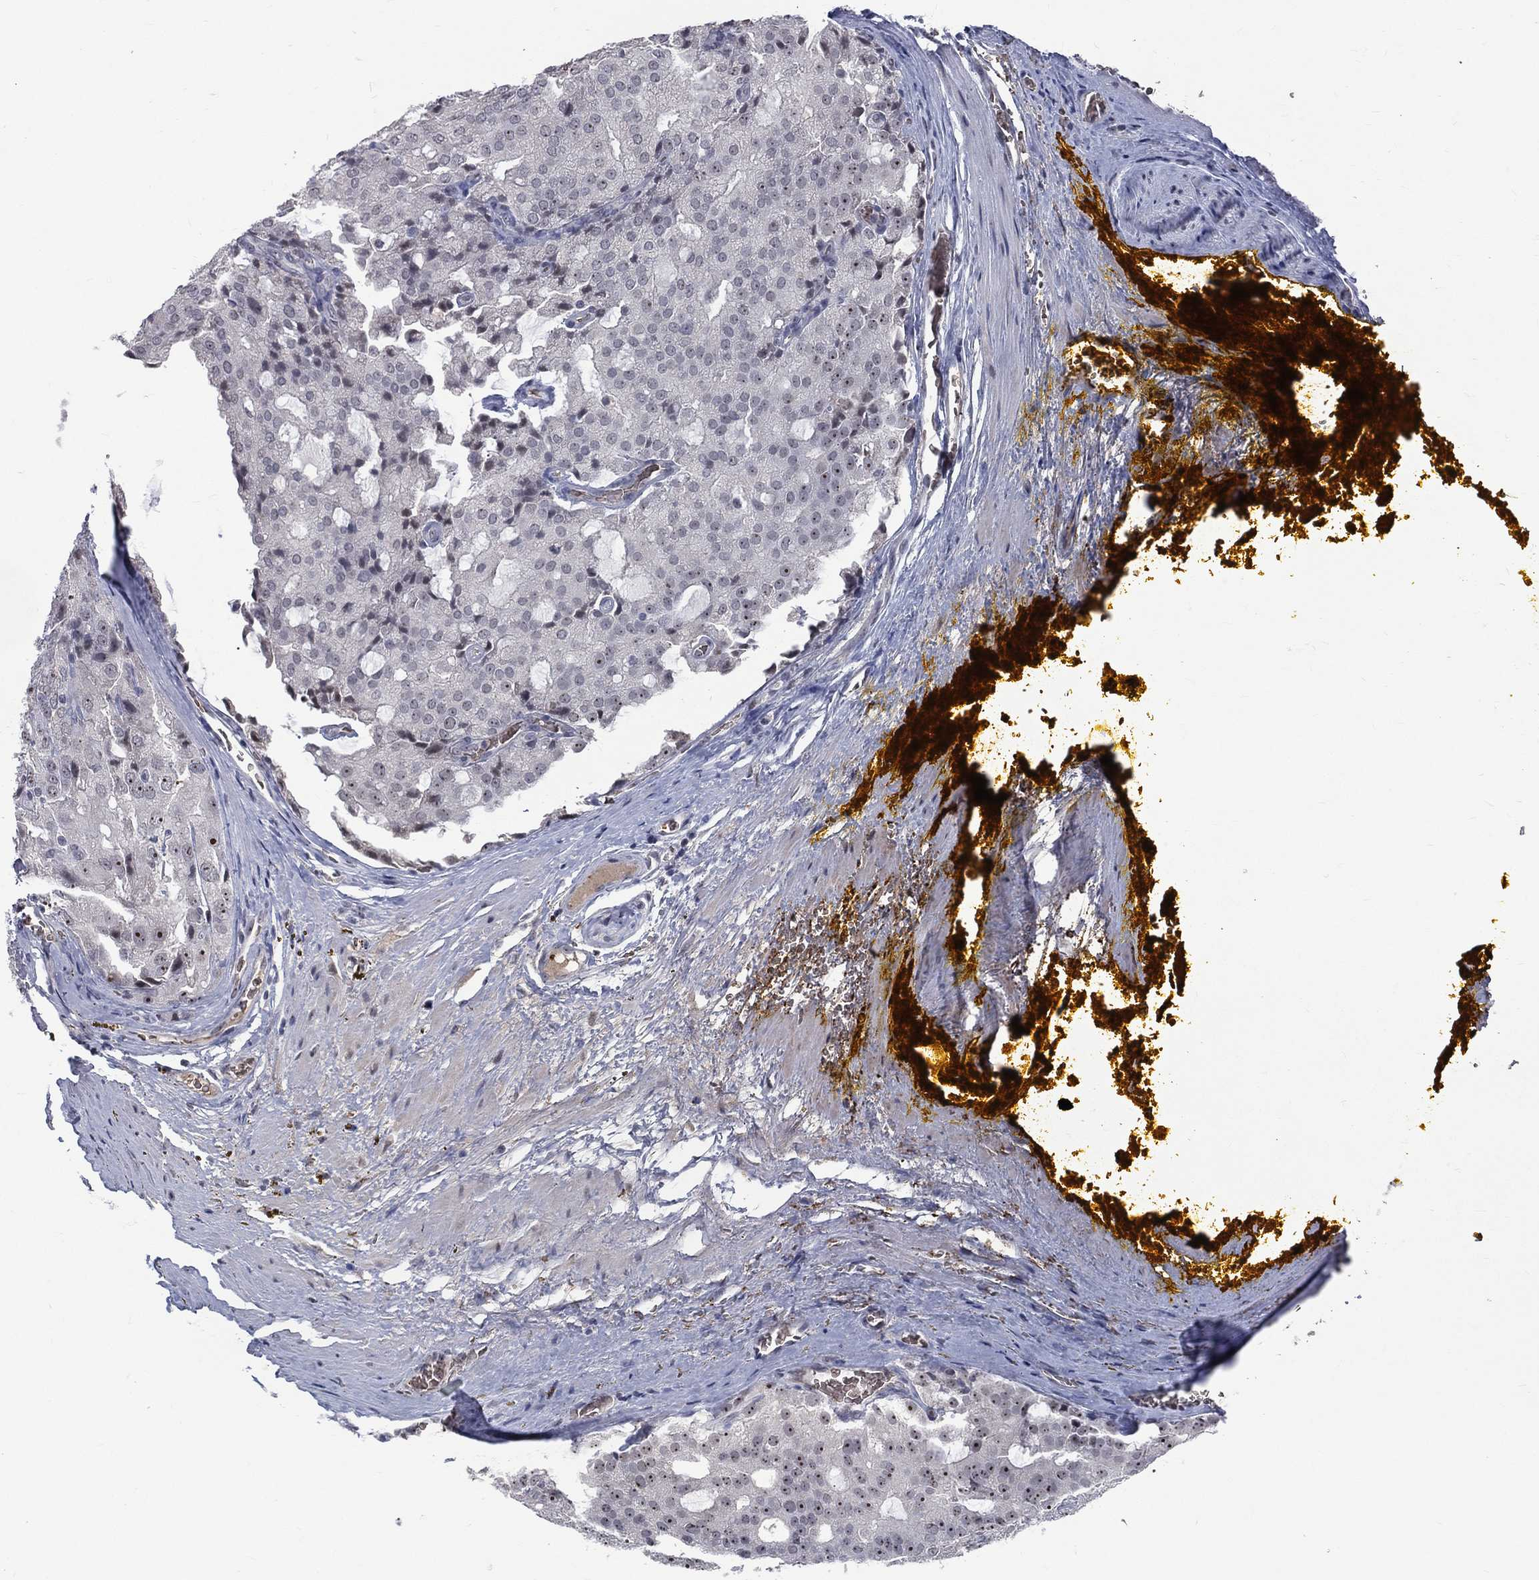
{"staining": {"intensity": "negative", "quantity": "none", "location": "none"}, "tissue": "prostate cancer", "cell_type": "Tumor cells", "image_type": "cancer", "snomed": [{"axis": "morphology", "description": "Adenocarcinoma, NOS"}, {"axis": "topography", "description": "Prostate and seminal vesicle, NOS"}, {"axis": "topography", "description": "Prostate"}], "caption": "Tumor cells are negative for brown protein staining in adenocarcinoma (prostate).", "gene": "DSG4", "patient": {"sex": "male", "age": 67}}